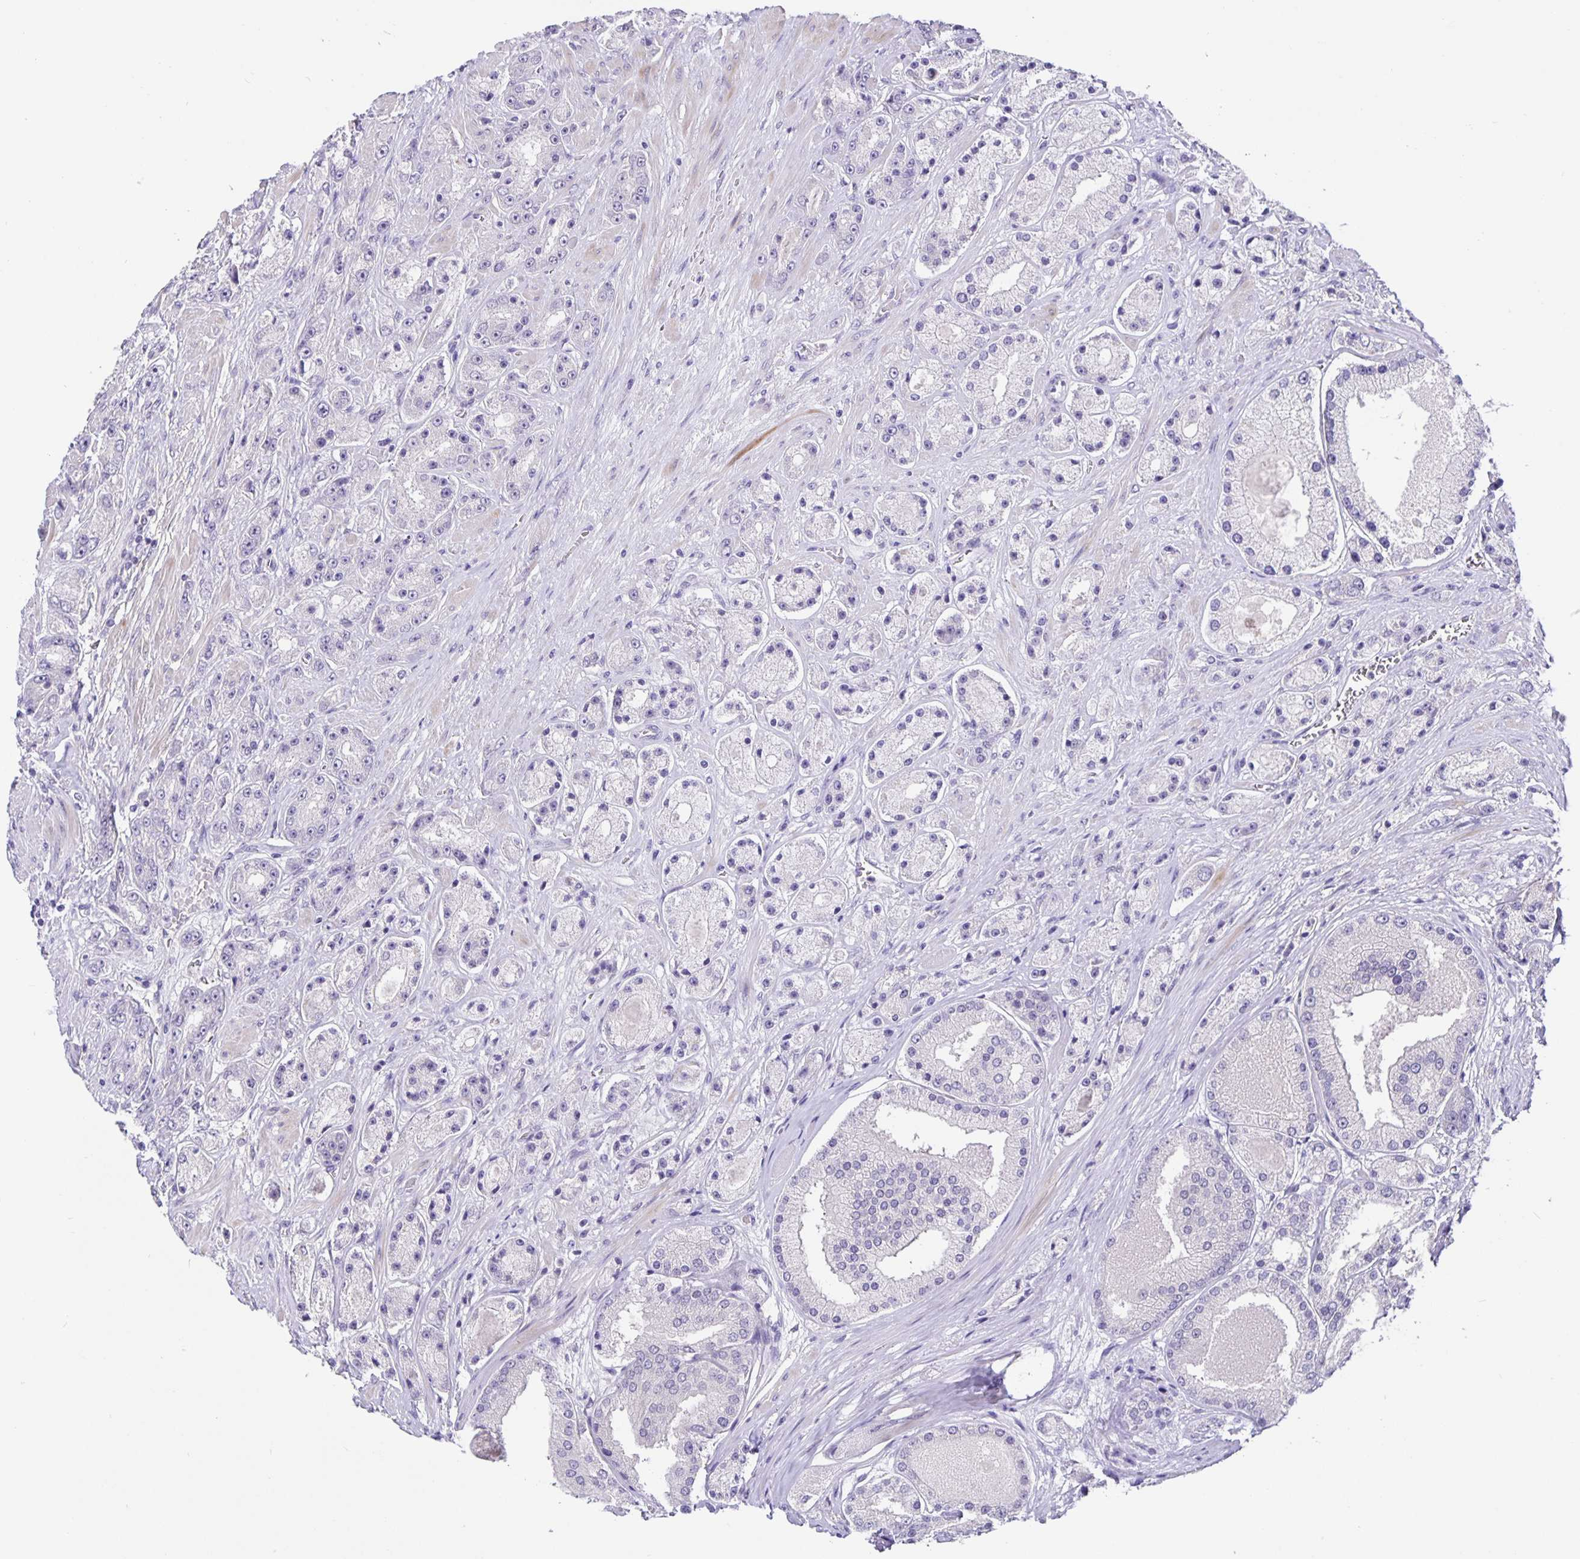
{"staining": {"intensity": "negative", "quantity": "none", "location": "none"}, "tissue": "prostate cancer", "cell_type": "Tumor cells", "image_type": "cancer", "snomed": [{"axis": "morphology", "description": "Adenocarcinoma, High grade"}, {"axis": "topography", "description": "Prostate"}], "caption": "IHC image of prostate adenocarcinoma (high-grade) stained for a protein (brown), which reveals no staining in tumor cells.", "gene": "FOSL2", "patient": {"sex": "male", "age": 67}}